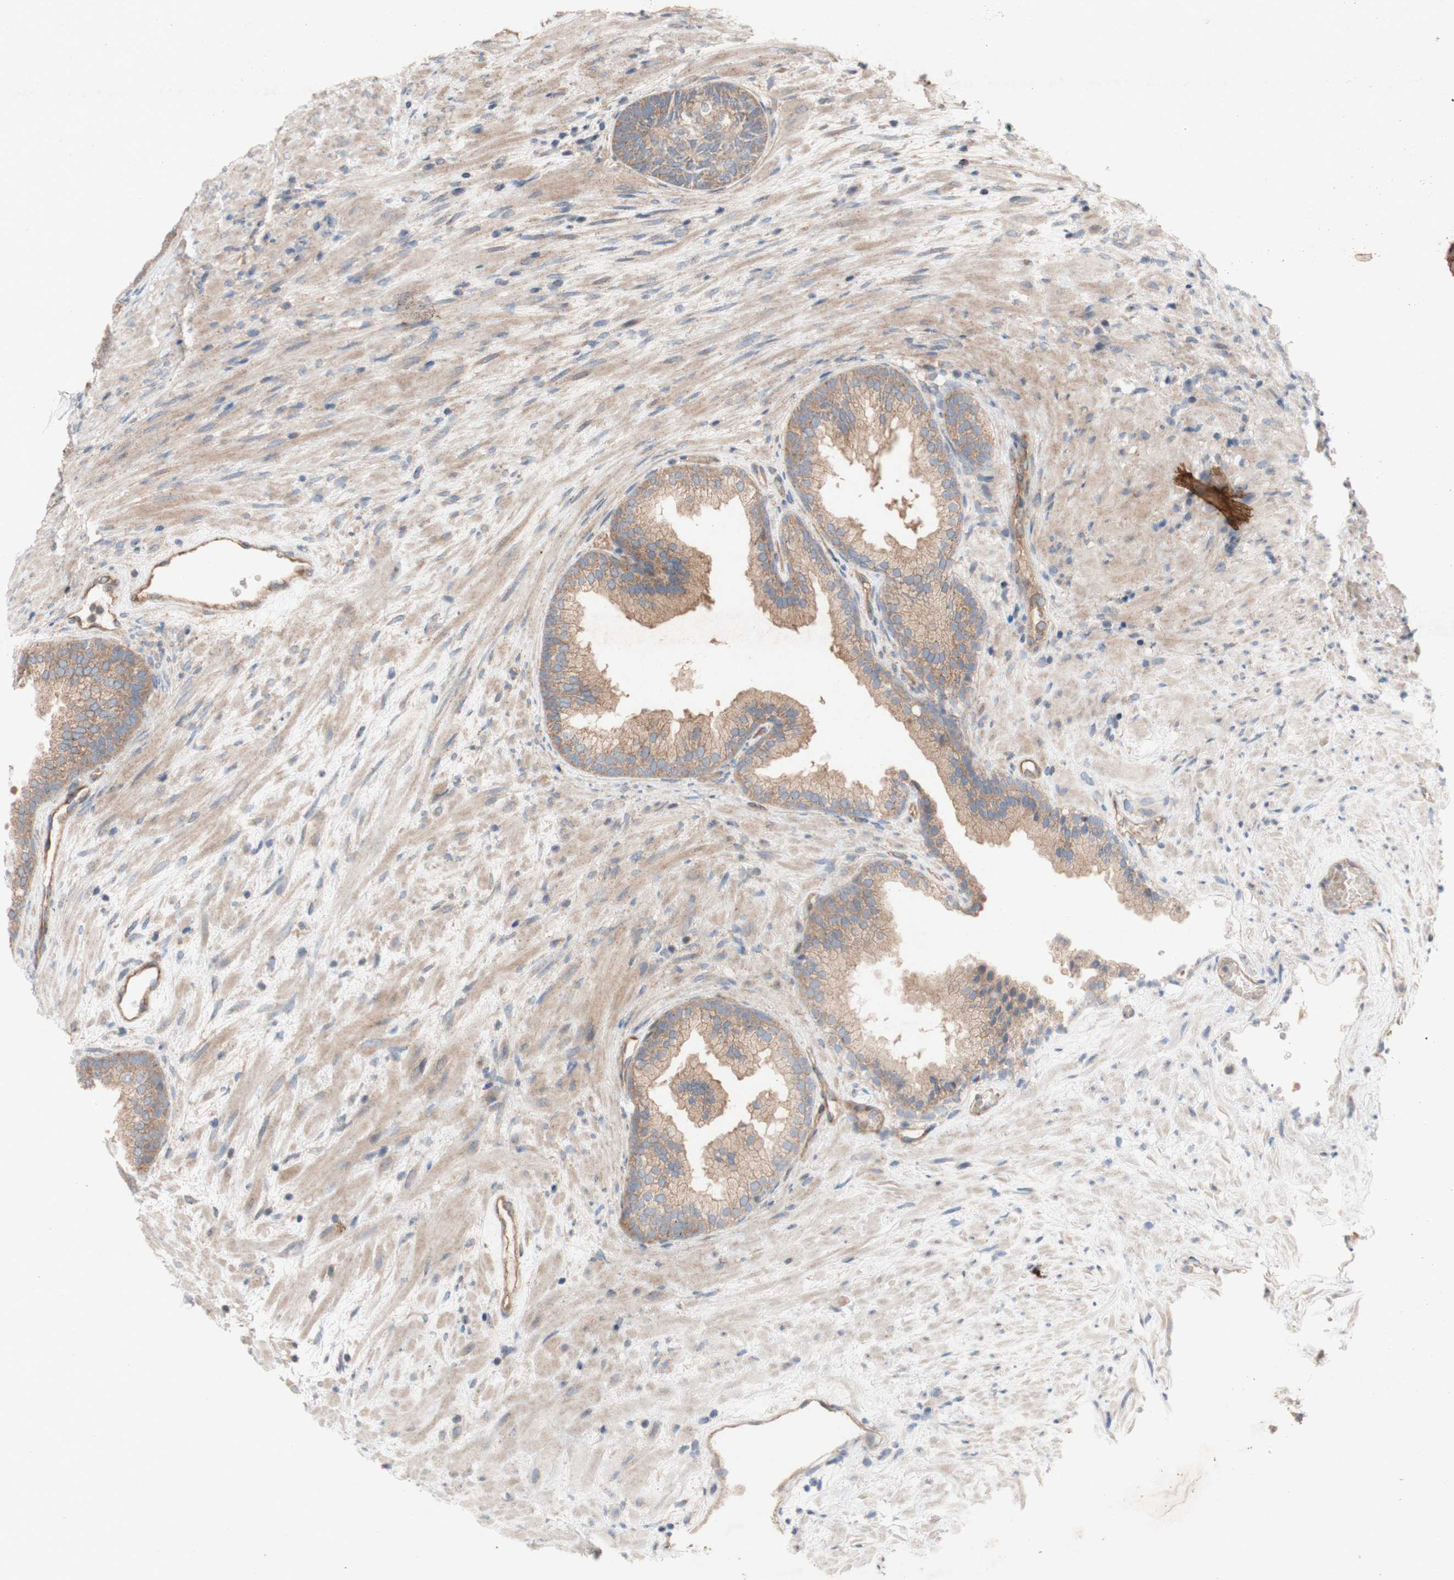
{"staining": {"intensity": "moderate", "quantity": ">75%", "location": "cytoplasmic/membranous"}, "tissue": "prostate", "cell_type": "Glandular cells", "image_type": "normal", "snomed": [{"axis": "morphology", "description": "Normal tissue, NOS"}, {"axis": "topography", "description": "Prostate"}], "caption": "Normal prostate was stained to show a protein in brown. There is medium levels of moderate cytoplasmic/membranous positivity in approximately >75% of glandular cells.", "gene": "TST", "patient": {"sex": "male", "age": 76}}